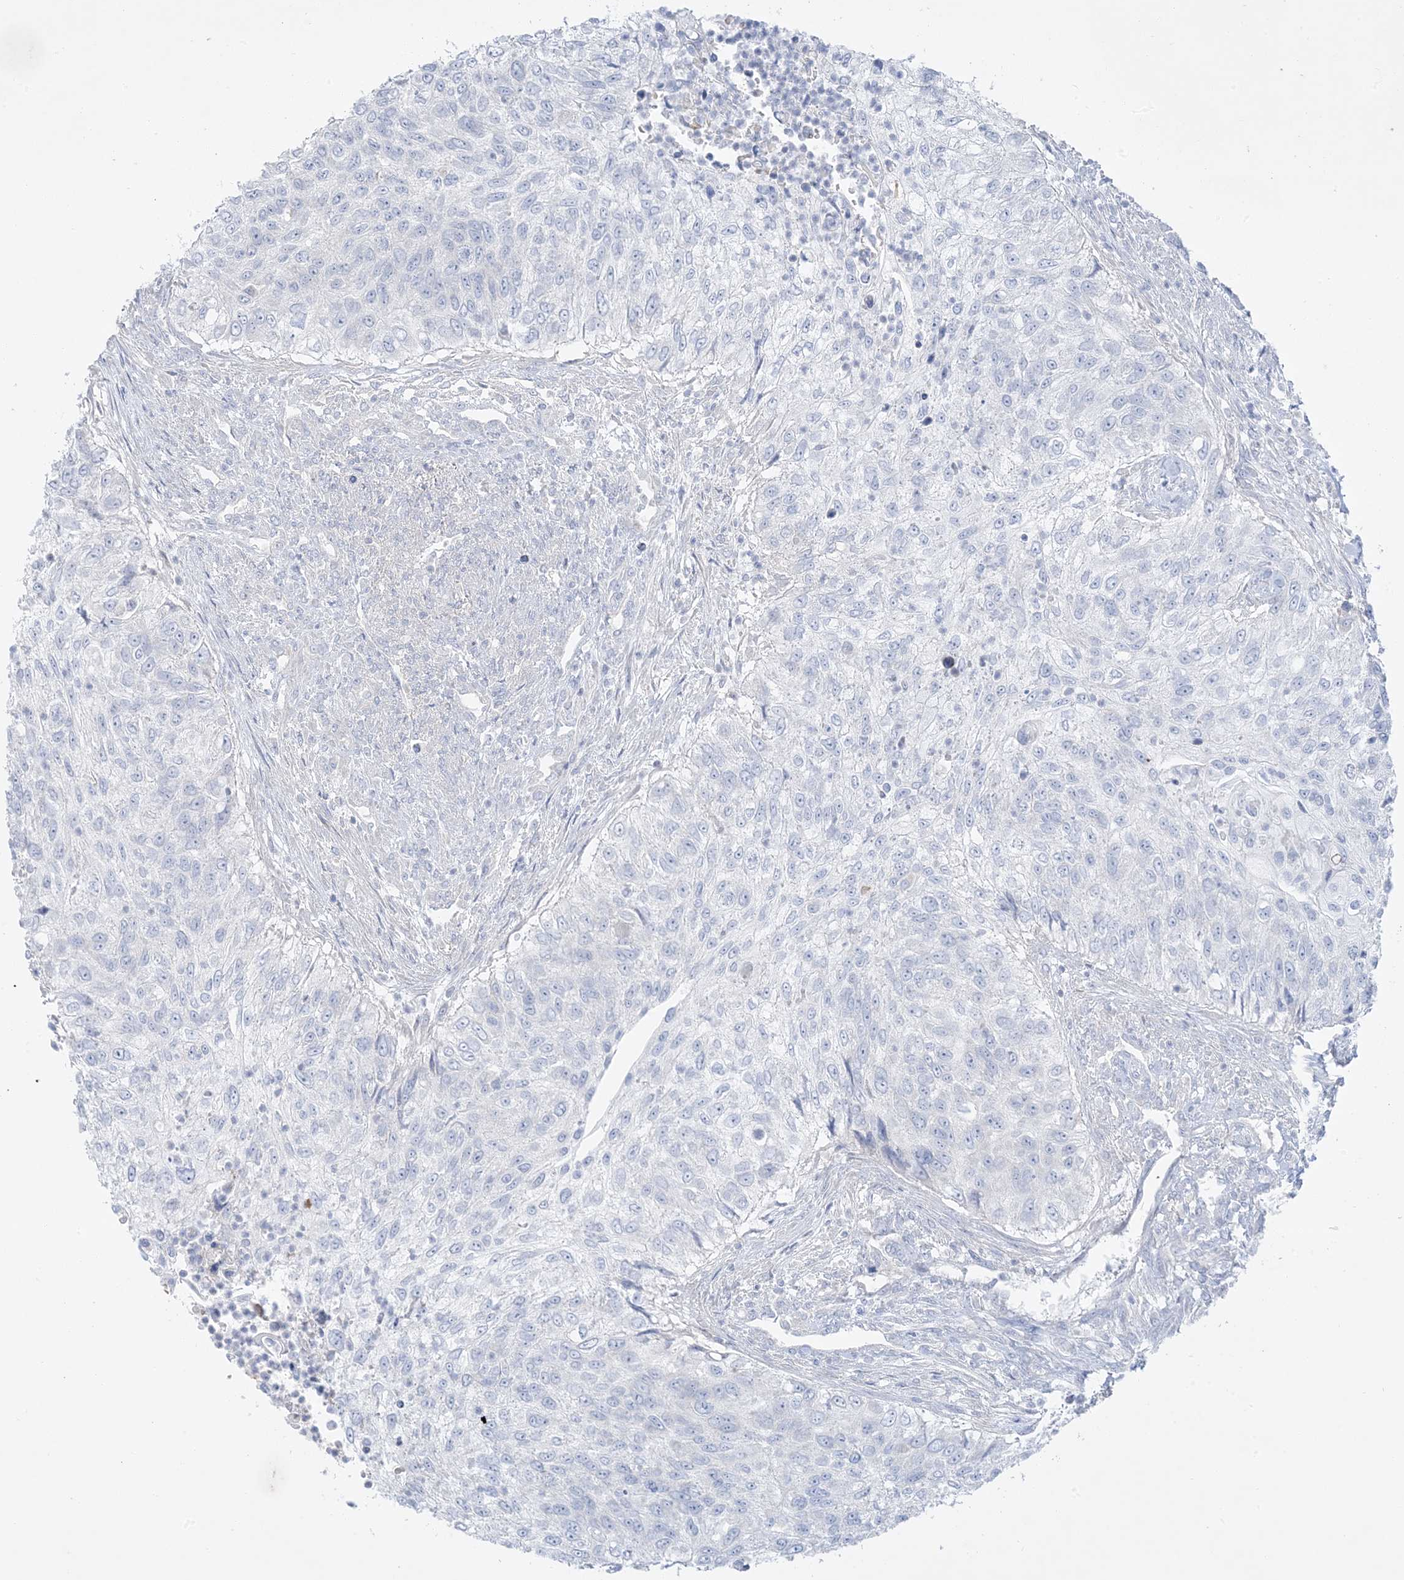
{"staining": {"intensity": "negative", "quantity": "none", "location": "none"}, "tissue": "urothelial cancer", "cell_type": "Tumor cells", "image_type": "cancer", "snomed": [{"axis": "morphology", "description": "Urothelial carcinoma, High grade"}, {"axis": "topography", "description": "Urinary bladder"}], "caption": "DAB immunohistochemical staining of urothelial carcinoma (high-grade) exhibits no significant staining in tumor cells. (Immunohistochemistry (ihc), brightfield microscopy, high magnification).", "gene": "FAM184A", "patient": {"sex": "female", "age": 60}}